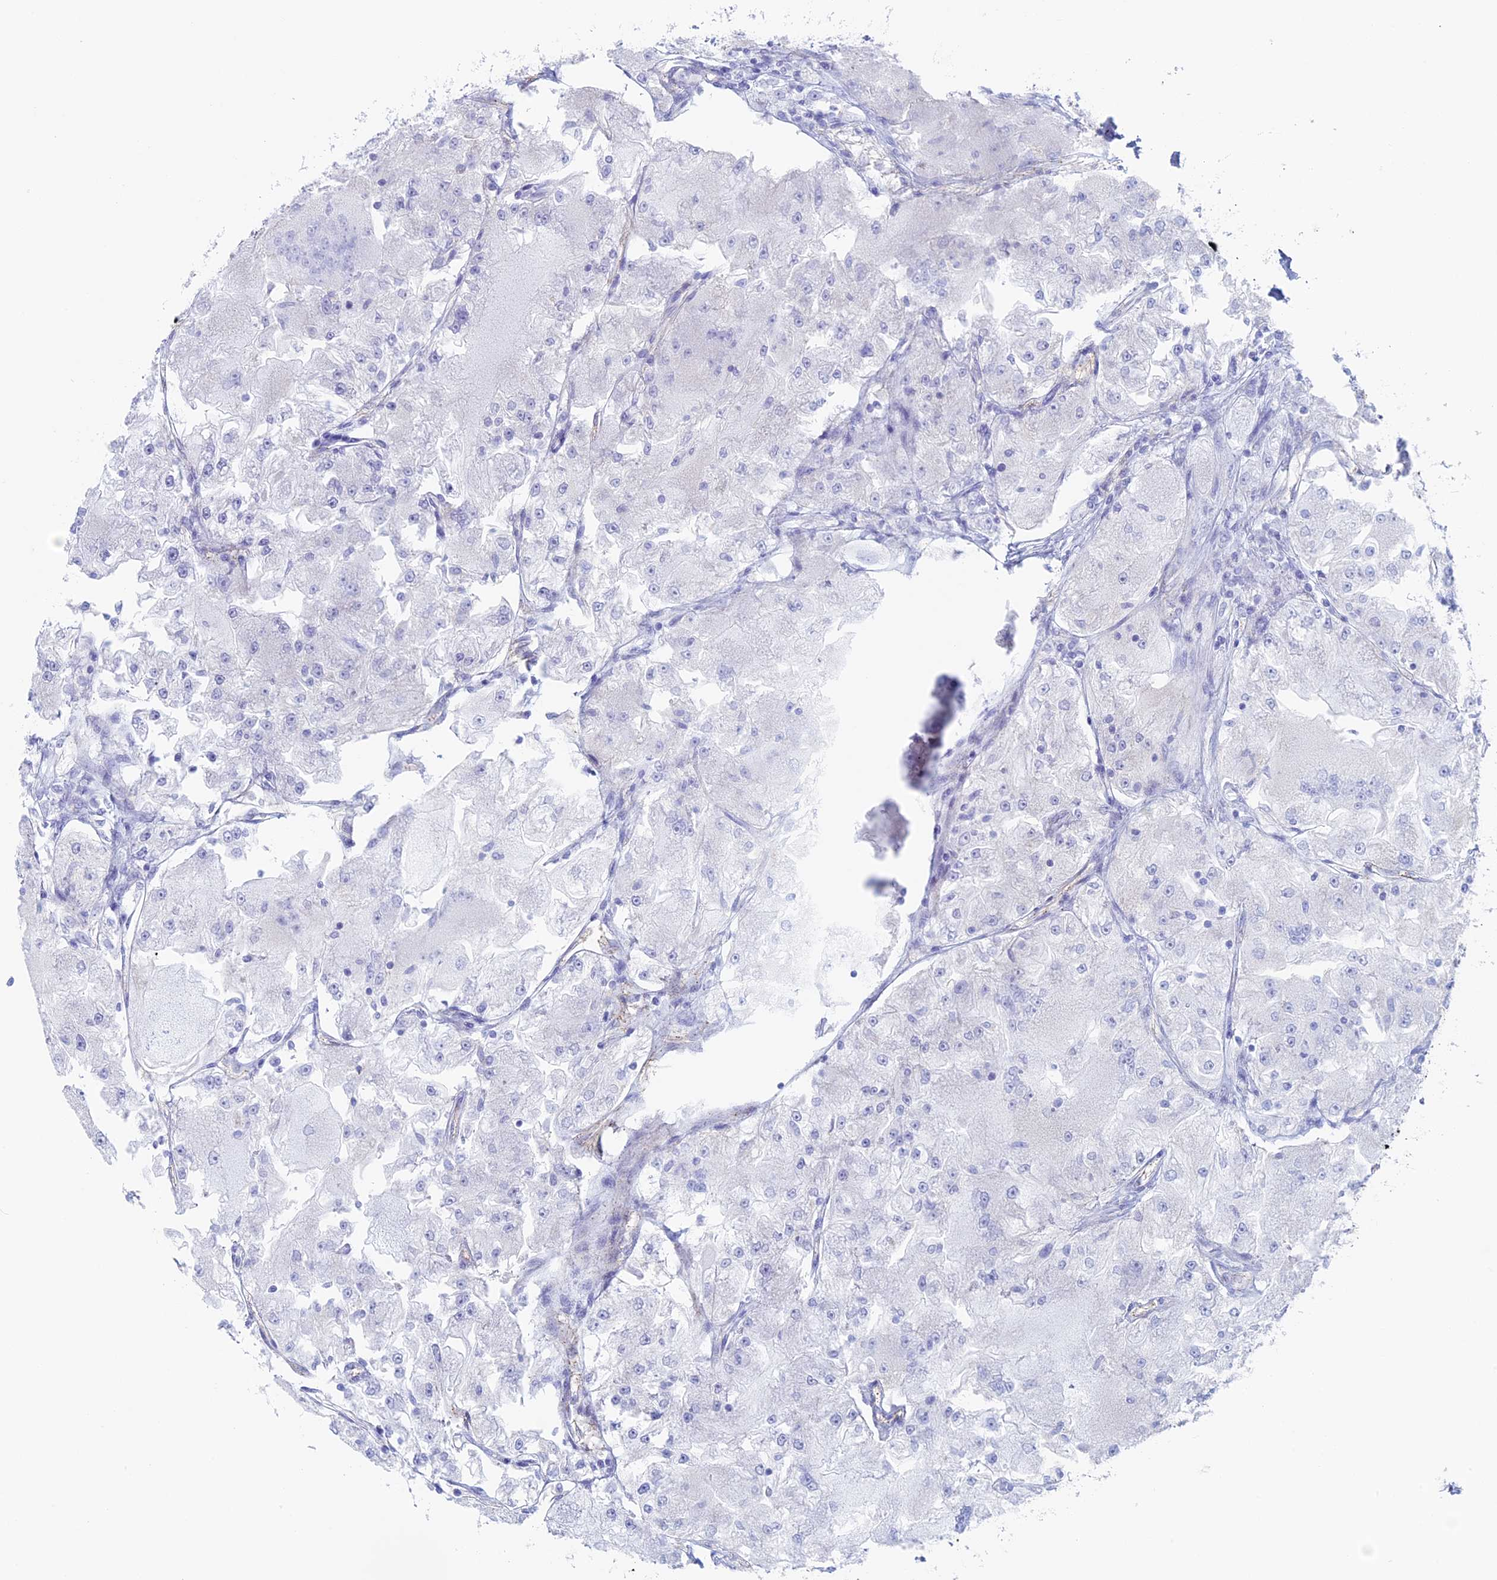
{"staining": {"intensity": "negative", "quantity": "none", "location": "none"}, "tissue": "renal cancer", "cell_type": "Tumor cells", "image_type": "cancer", "snomed": [{"axis": "morphology", "description": "Adenocarcinoma, NOS"}, {"axis": "topography", "description": "Kidney"}], "caption": "This is a micrograph of IHC staining of adenocarcinoma (renal), which shows no staining in tumor cells.", "gene": "MAGEB6", "patient": {"sex": "female", "age": 72}}